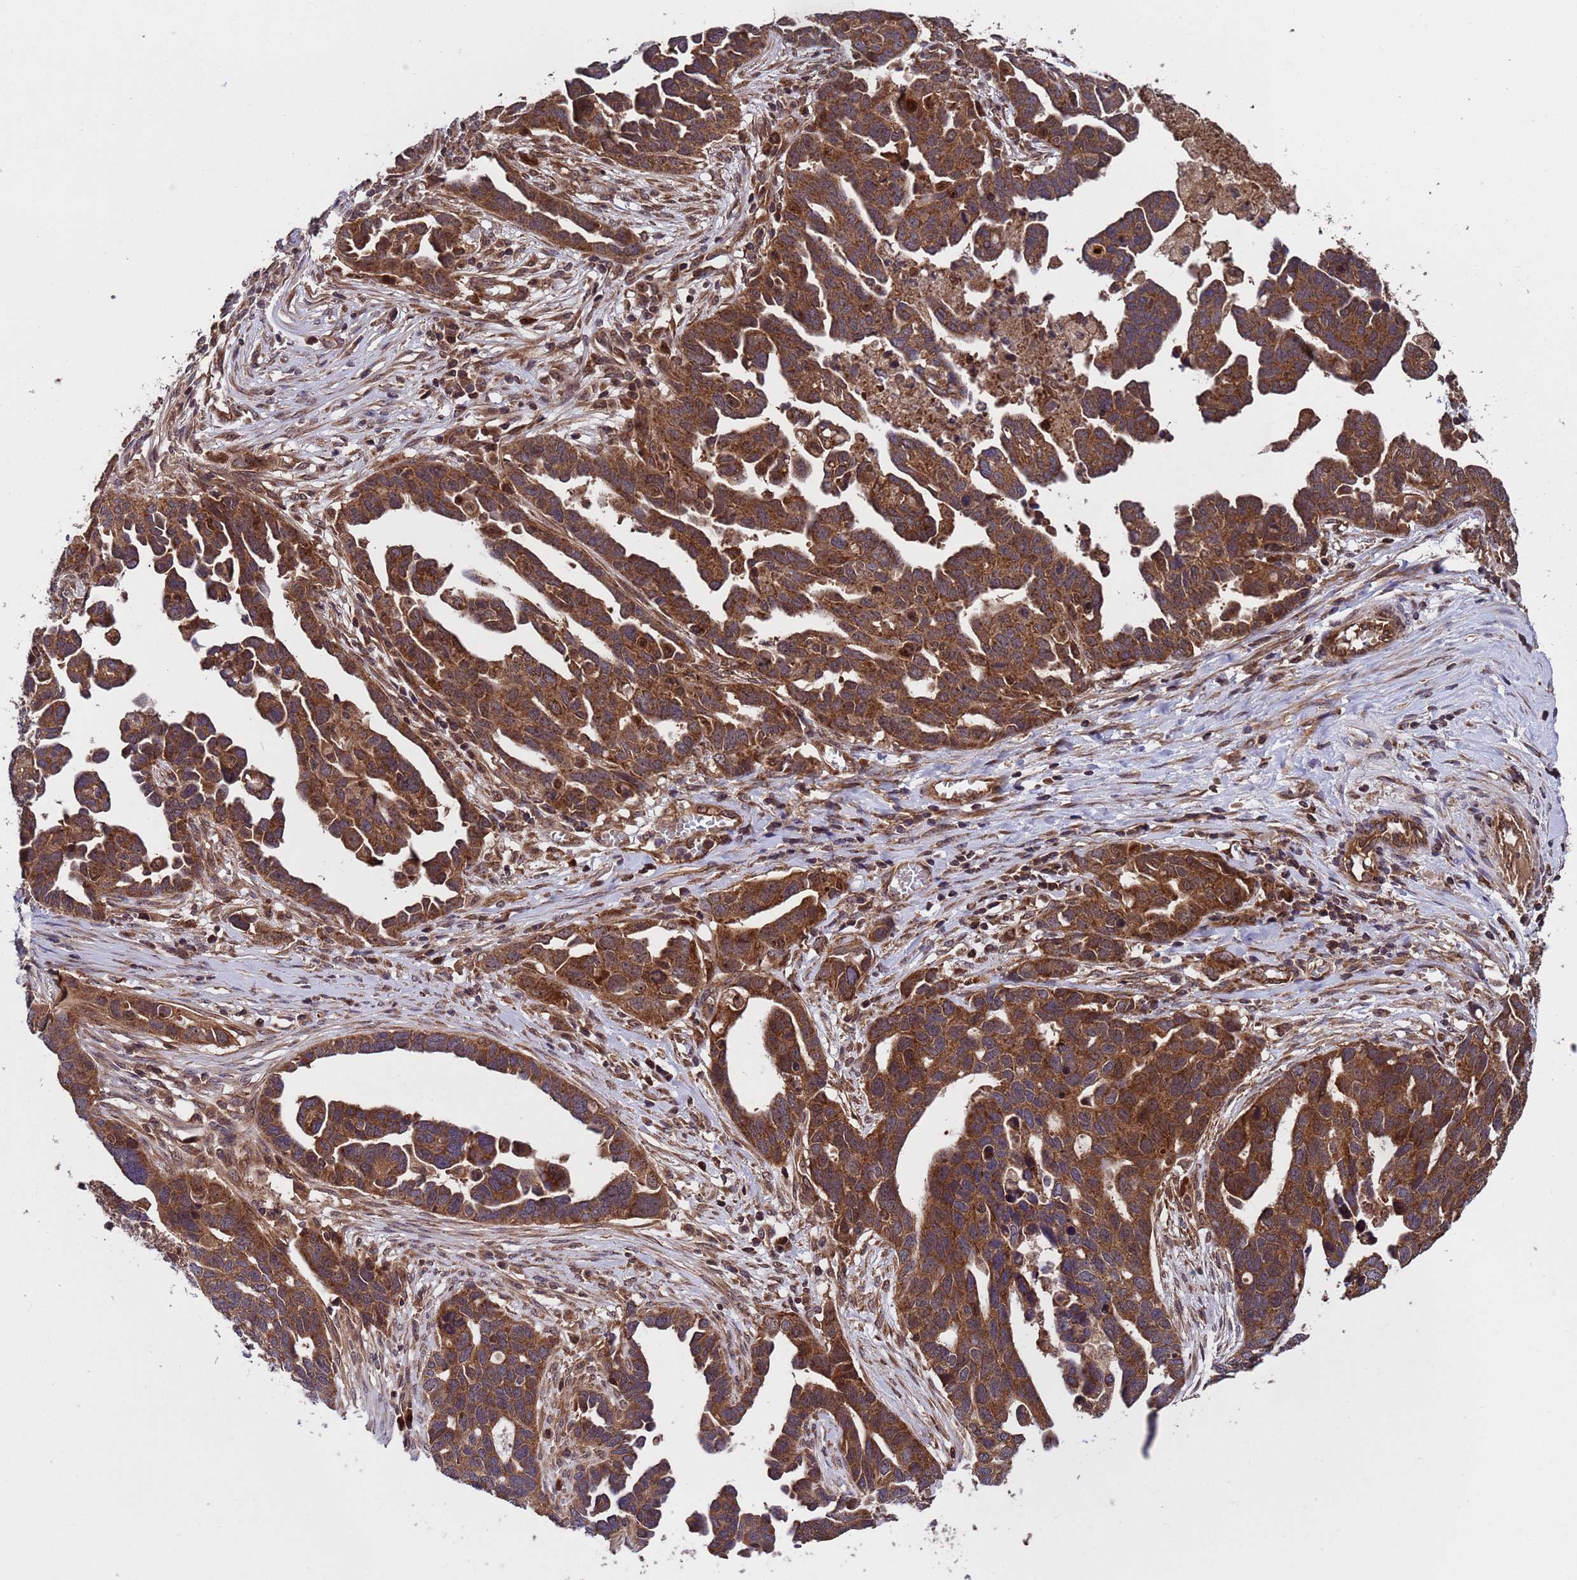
{"staining": {"intensity": "strong", "quantity": ">75%", "location": "cytoplasmic/membranous"}, "tissue": "ovarian cancer", "cell_type": "Tumor cells", "image_type": "cancer", "snomed": [{"axis": "morphology", "description": "Cystadenocarcinoma, serous, NOS"}, {"axis": "topography", "description": "Ovary"}], "caption": "The image exhibits staining of serous cystadenocarcinoma (ovarian), revealing strong cytoplasmic/membranous protein positivity (brown color) within tumor cells.", "gene": "TSR3", "patient": {"sex": "female", "age": 54}}